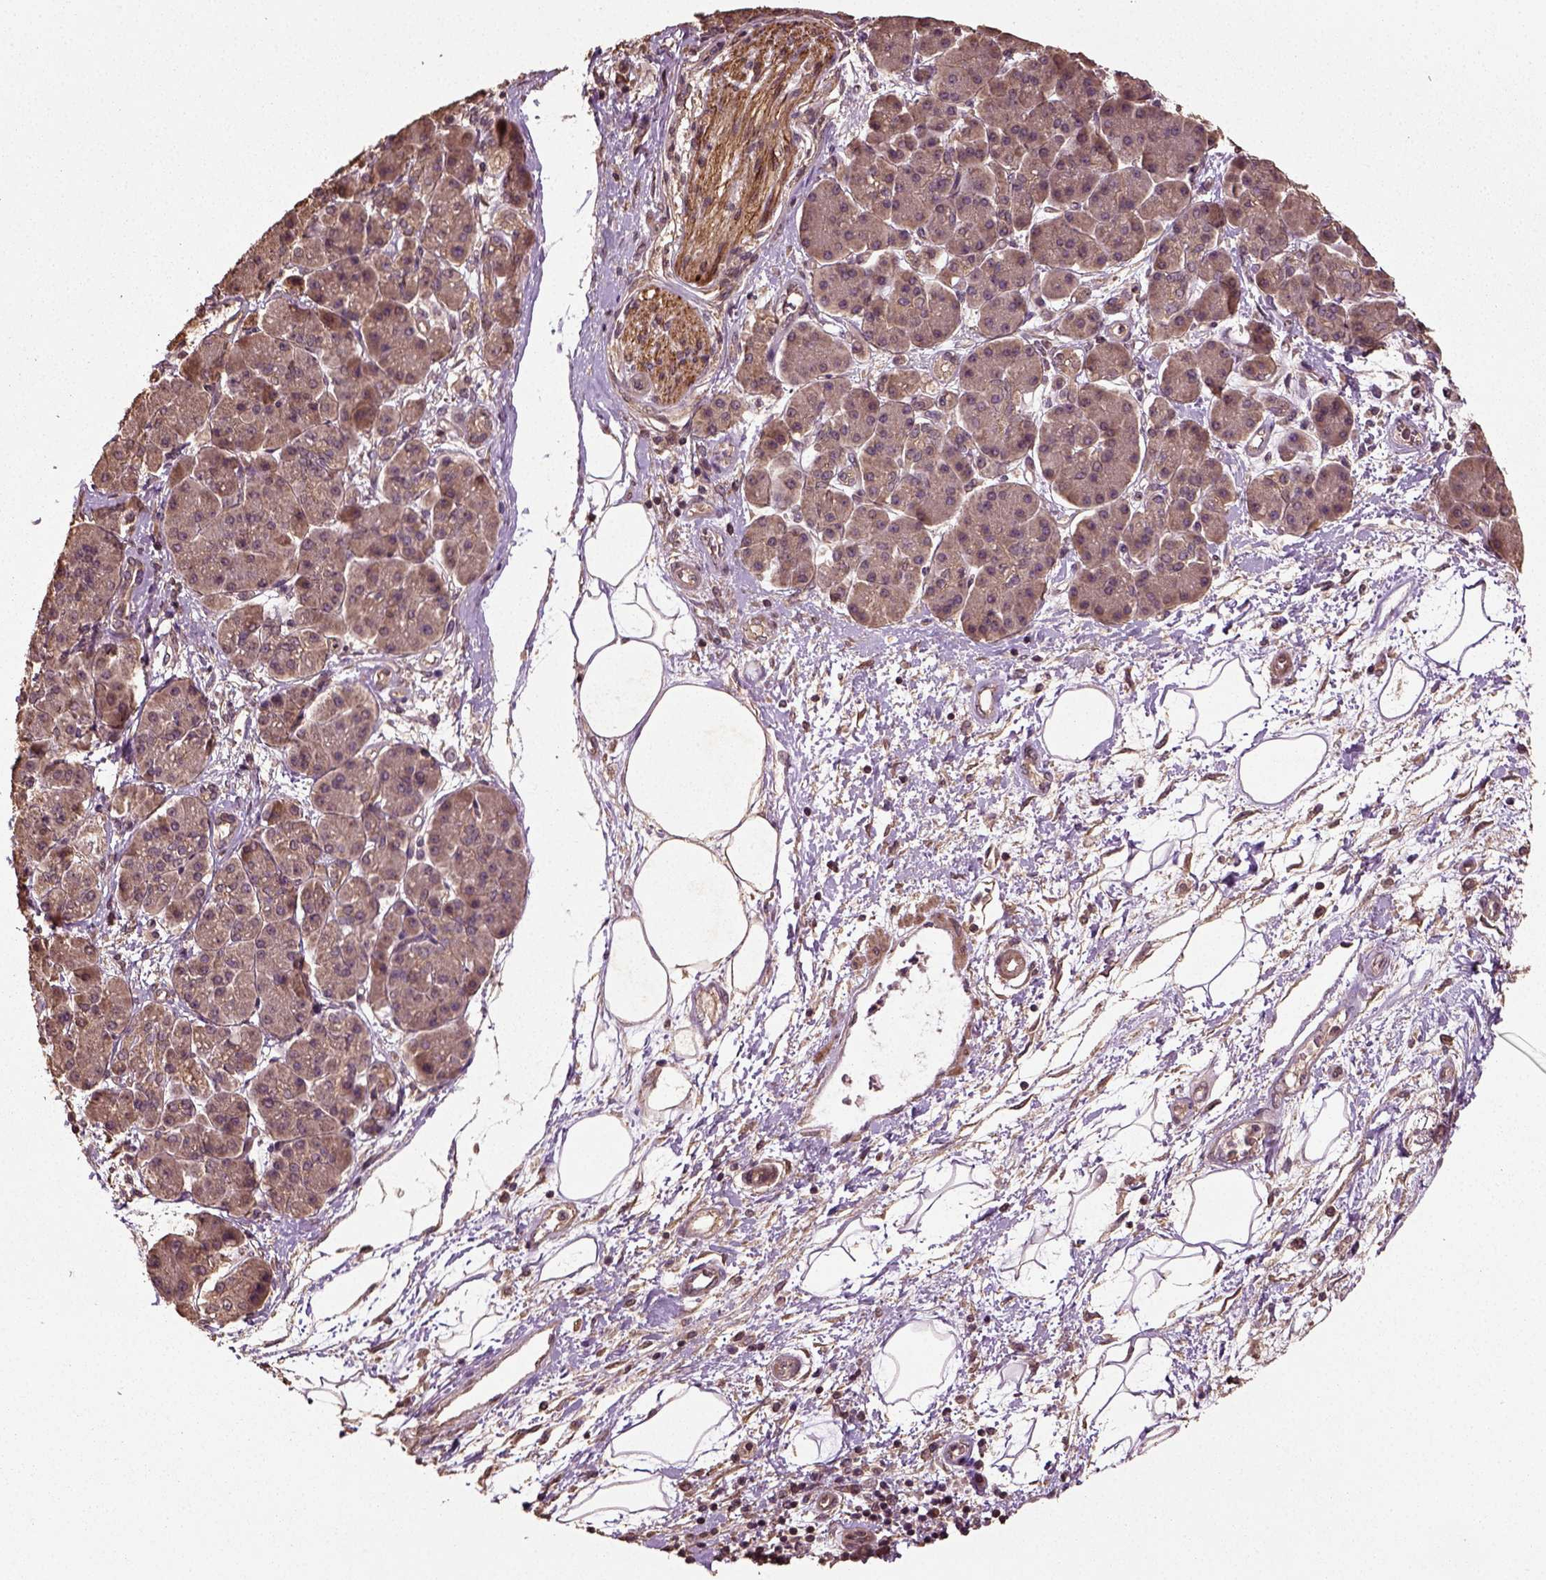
{"staining": {"intensity": "weak", "quantity": "25%-75%", "location": "cytoplasmic/membranous"}, "tissue": "pancreatic cancer", "cell_type": "Tumor cells", "image_type": "cancer", "snomed": [{"axis": "morphology", "description": "Adenocarcinoma, NOS"}, {"axis": "topography", "description": "Pancreas"}], "caption": "Protein analysis of adenocarcinoma (pancreatic) tissue demonstrates weak cytoplasmic/membranous staining in approximately 25%-75% of tumor cells.", "gene": "ERV3-1", "patient": {"sex": "female", "age": 73}}